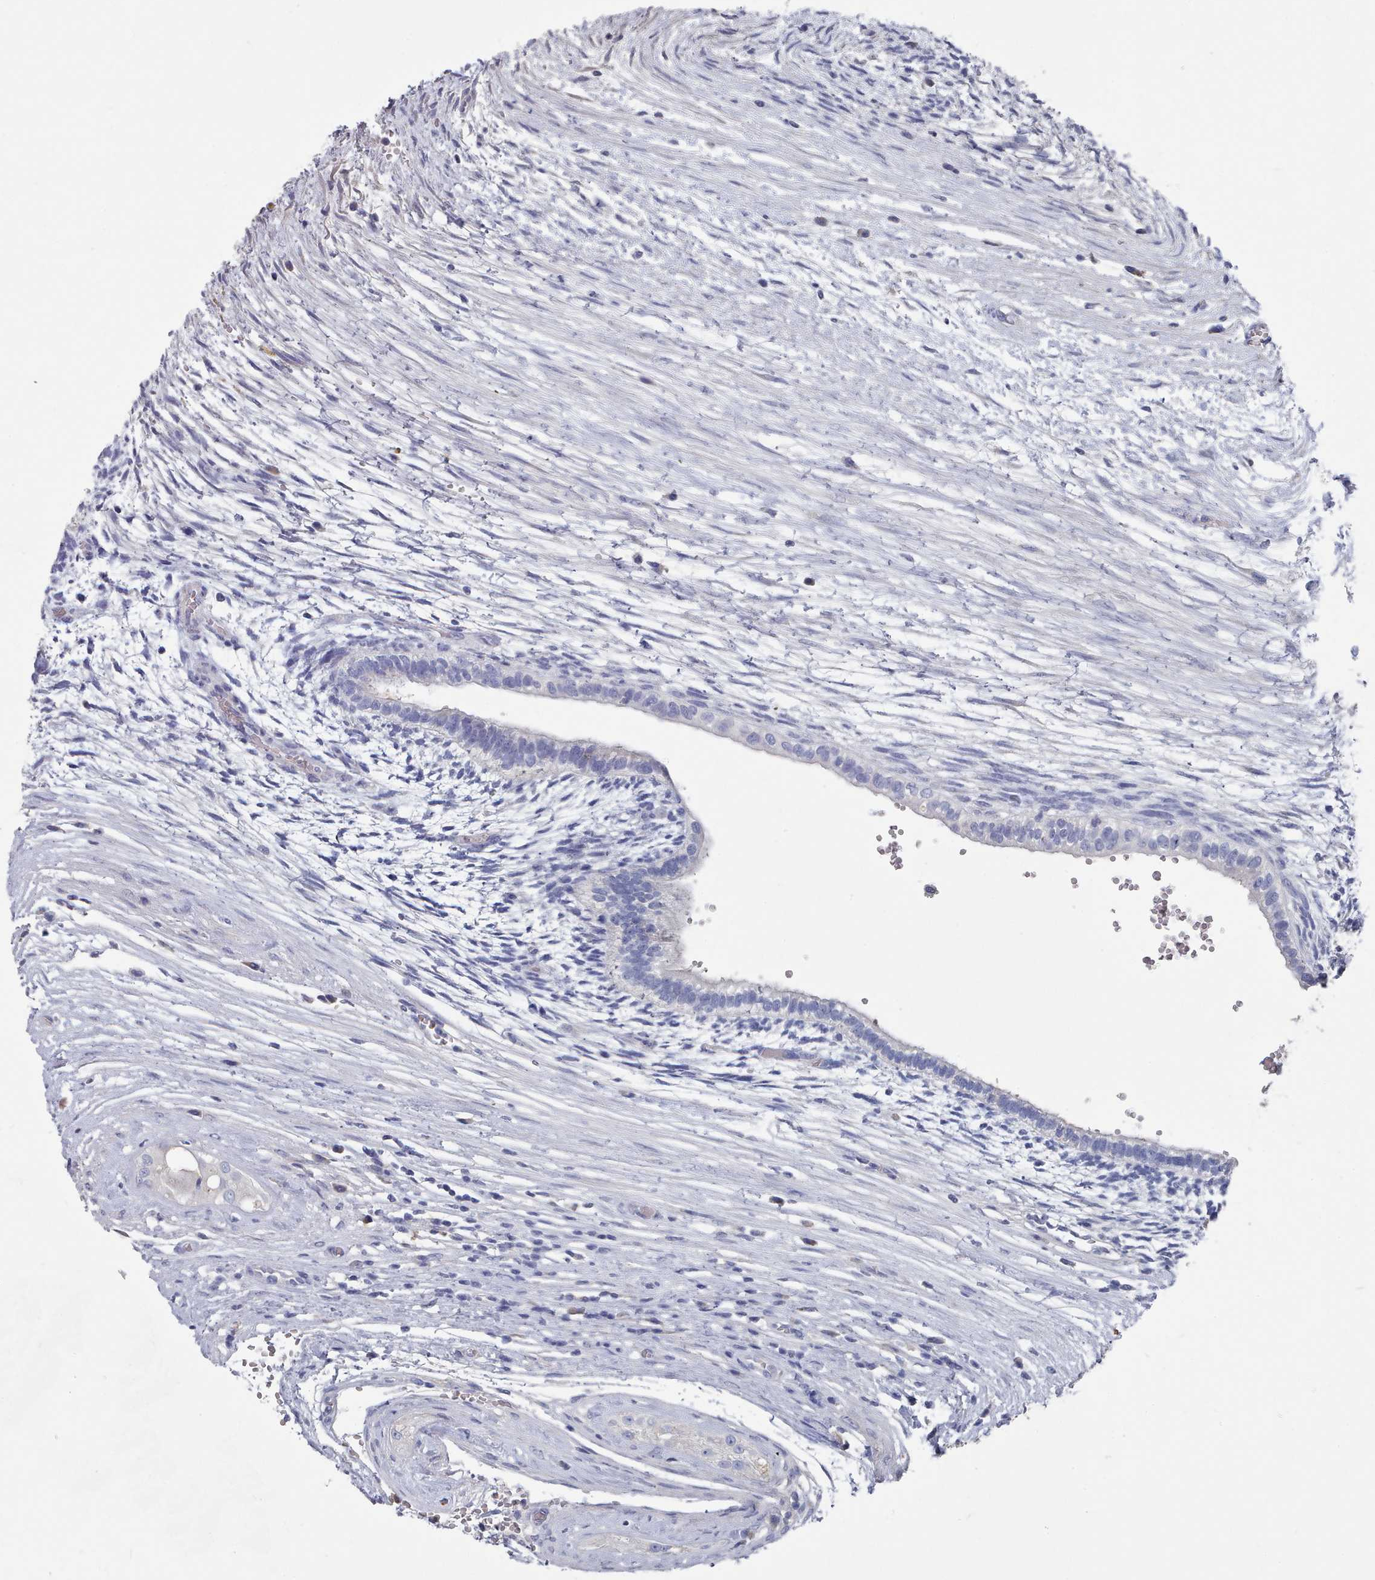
{"staining": {"intensity": "negative", "quantity": "none", "location": "none"}, "tissue": "testis cancer", "cell_type": "Tumor cells", "image_type": "cancer", "snomed": [{"axis": "morphology", "description": "Normal tissue, NOS"}, {"axis": "morphology", "description": "Carcinoma, Embryonal, NOS"}, {"axis": "topography", "description": "Testis"}], "caption": "A high-resolution micrograph shows IHC staining of embryonal carcinoma (testis), which reveals no significant positivity in tumor cells. The staining was performed using DAB to visualize the protein expression in brown, while the nuclei were stained in blue with hematoxylin (Magnification: 20x).", "gene": "ACAD11", "patient": {"sex": "male", "age": 32}}